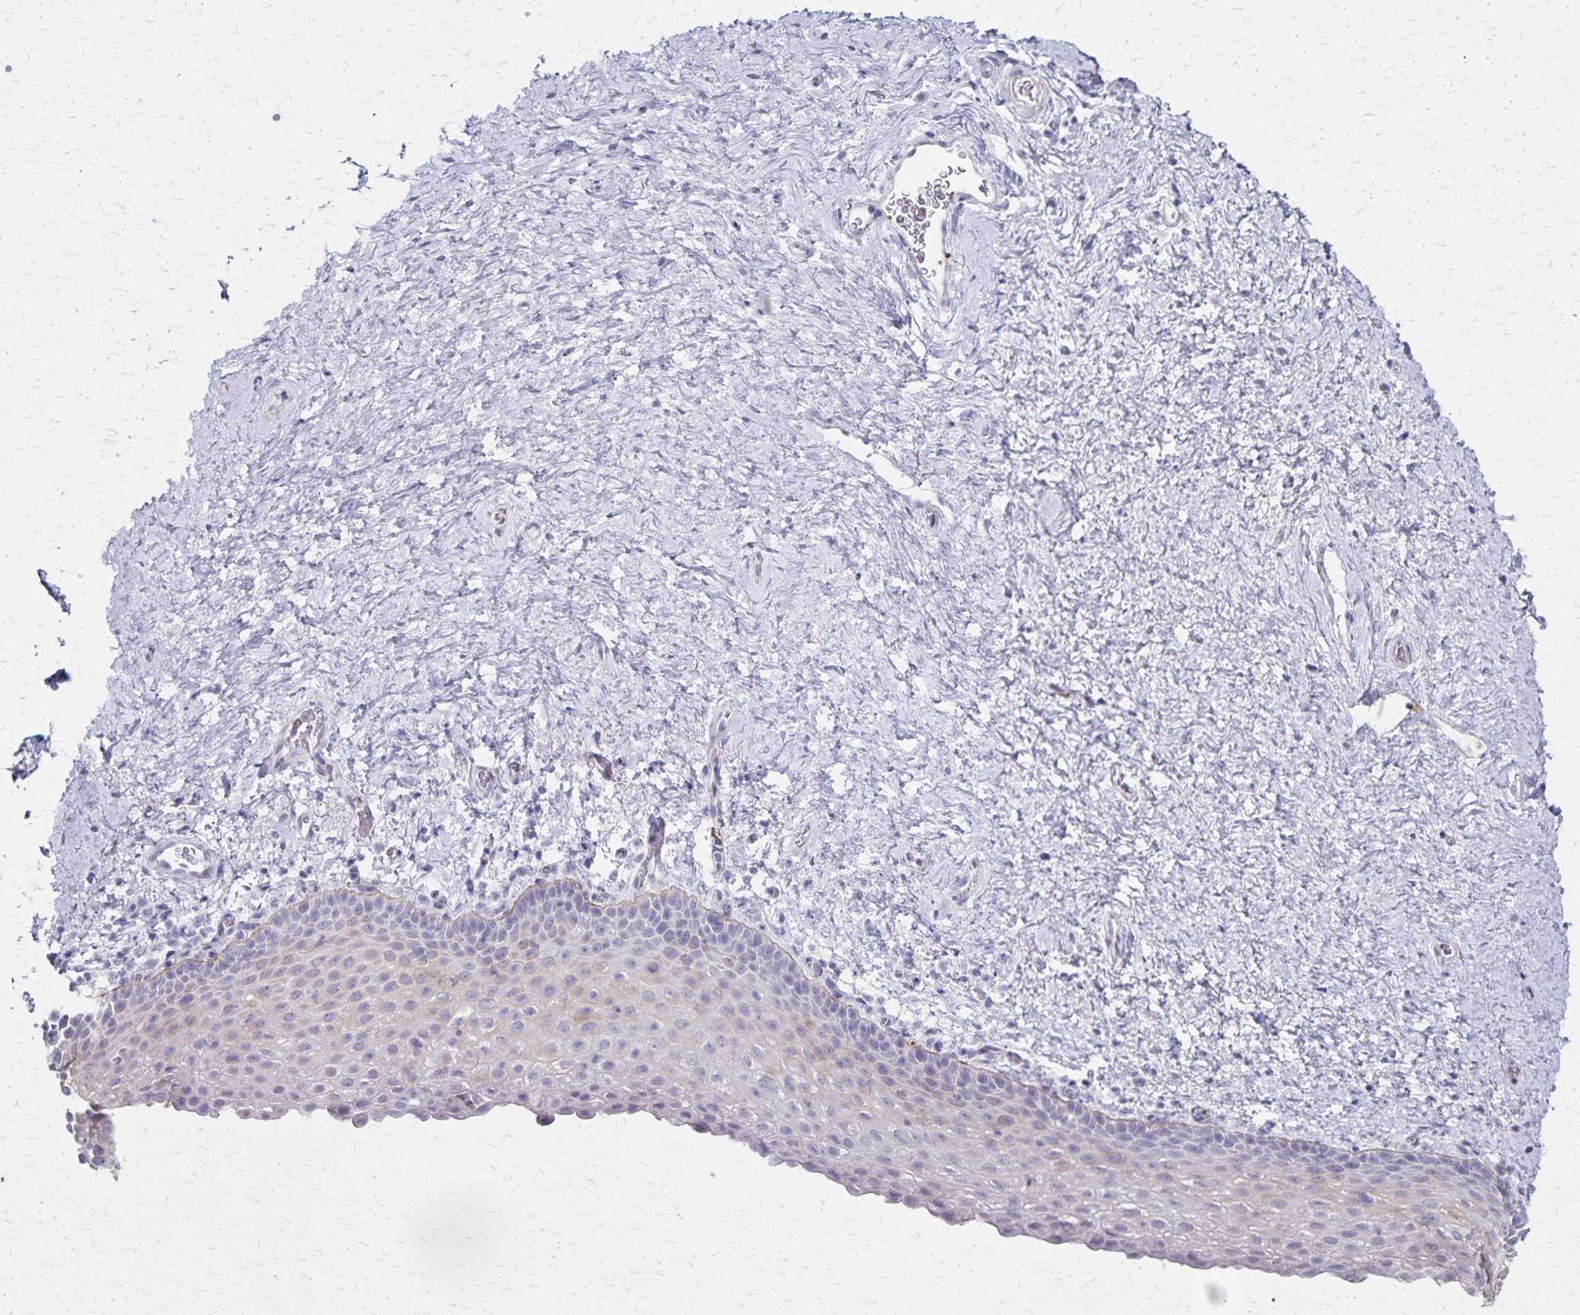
{"staining": {"intensity": "weak", "quantity": "<25%", "location": "cytoplasmic/membranous"}, "tissue": "vagina", "cell_type": "Squamous epithelial cells", "image_type": "normal", "snomed": [{"axis": "morphology", "description": "Normal tissue, NOS"}, {"axis": "topography", "description": "Vagina"}], "caption": "Protein analysis of unremarkable vagina demonstrates no significant staining in squamous epithelial cells. (Stains: DAB (3,3'-diaminobenzidine) immunohistochemistry with hematoxylin counter stain, Microscopy: brightfield microscopy at high magnification).", "gene": "RASL10B", "patient": {"sex": "female", "age": 61}}